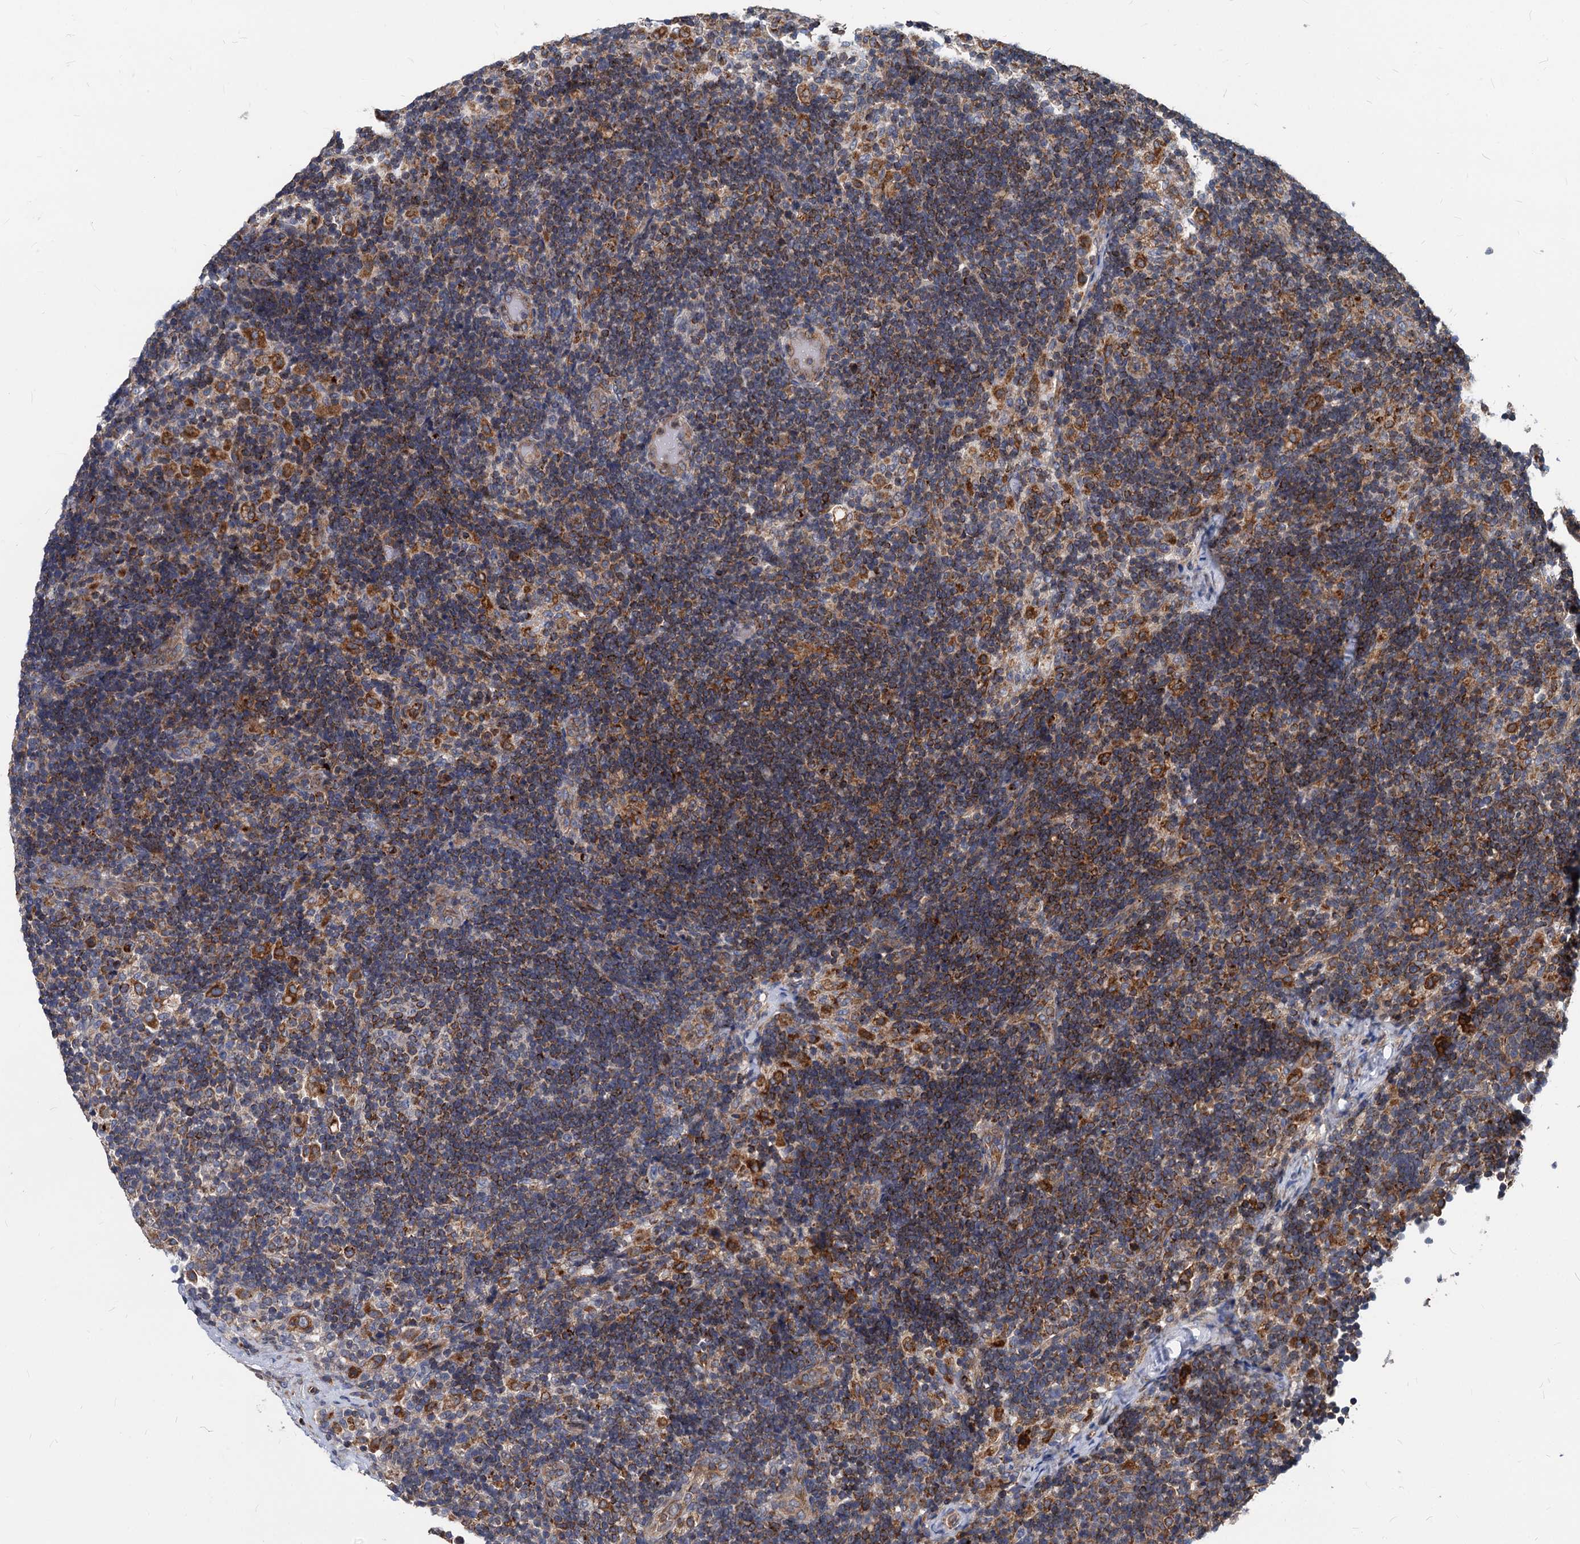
{"staining": {"intensity": "moderate", "quantity": "<25%", "location": "cytoplasmic/membranous"}, "tissue": "lymph node", "cell_type": "Germinal center cells", "image_type": "normal", "snomed": [{"axis": "morphology", "description": "Normal tissue, NOS"}, {"axis": "topography", "description": "Lymph node"}], "caption": "DAB immunohistochemical staining of normal lymph node shows moderate cytoplasmic/membranous protein expression in about <25% of germinal center cells. The staining is performed using DAB (3,3'-diaminobenzidine) brown chromogen to label protein expression. The nuclei are counter-stained blue using hematoxylin.", "gene": "STIM1", "patient": {"sex": "female", "age": 22}}